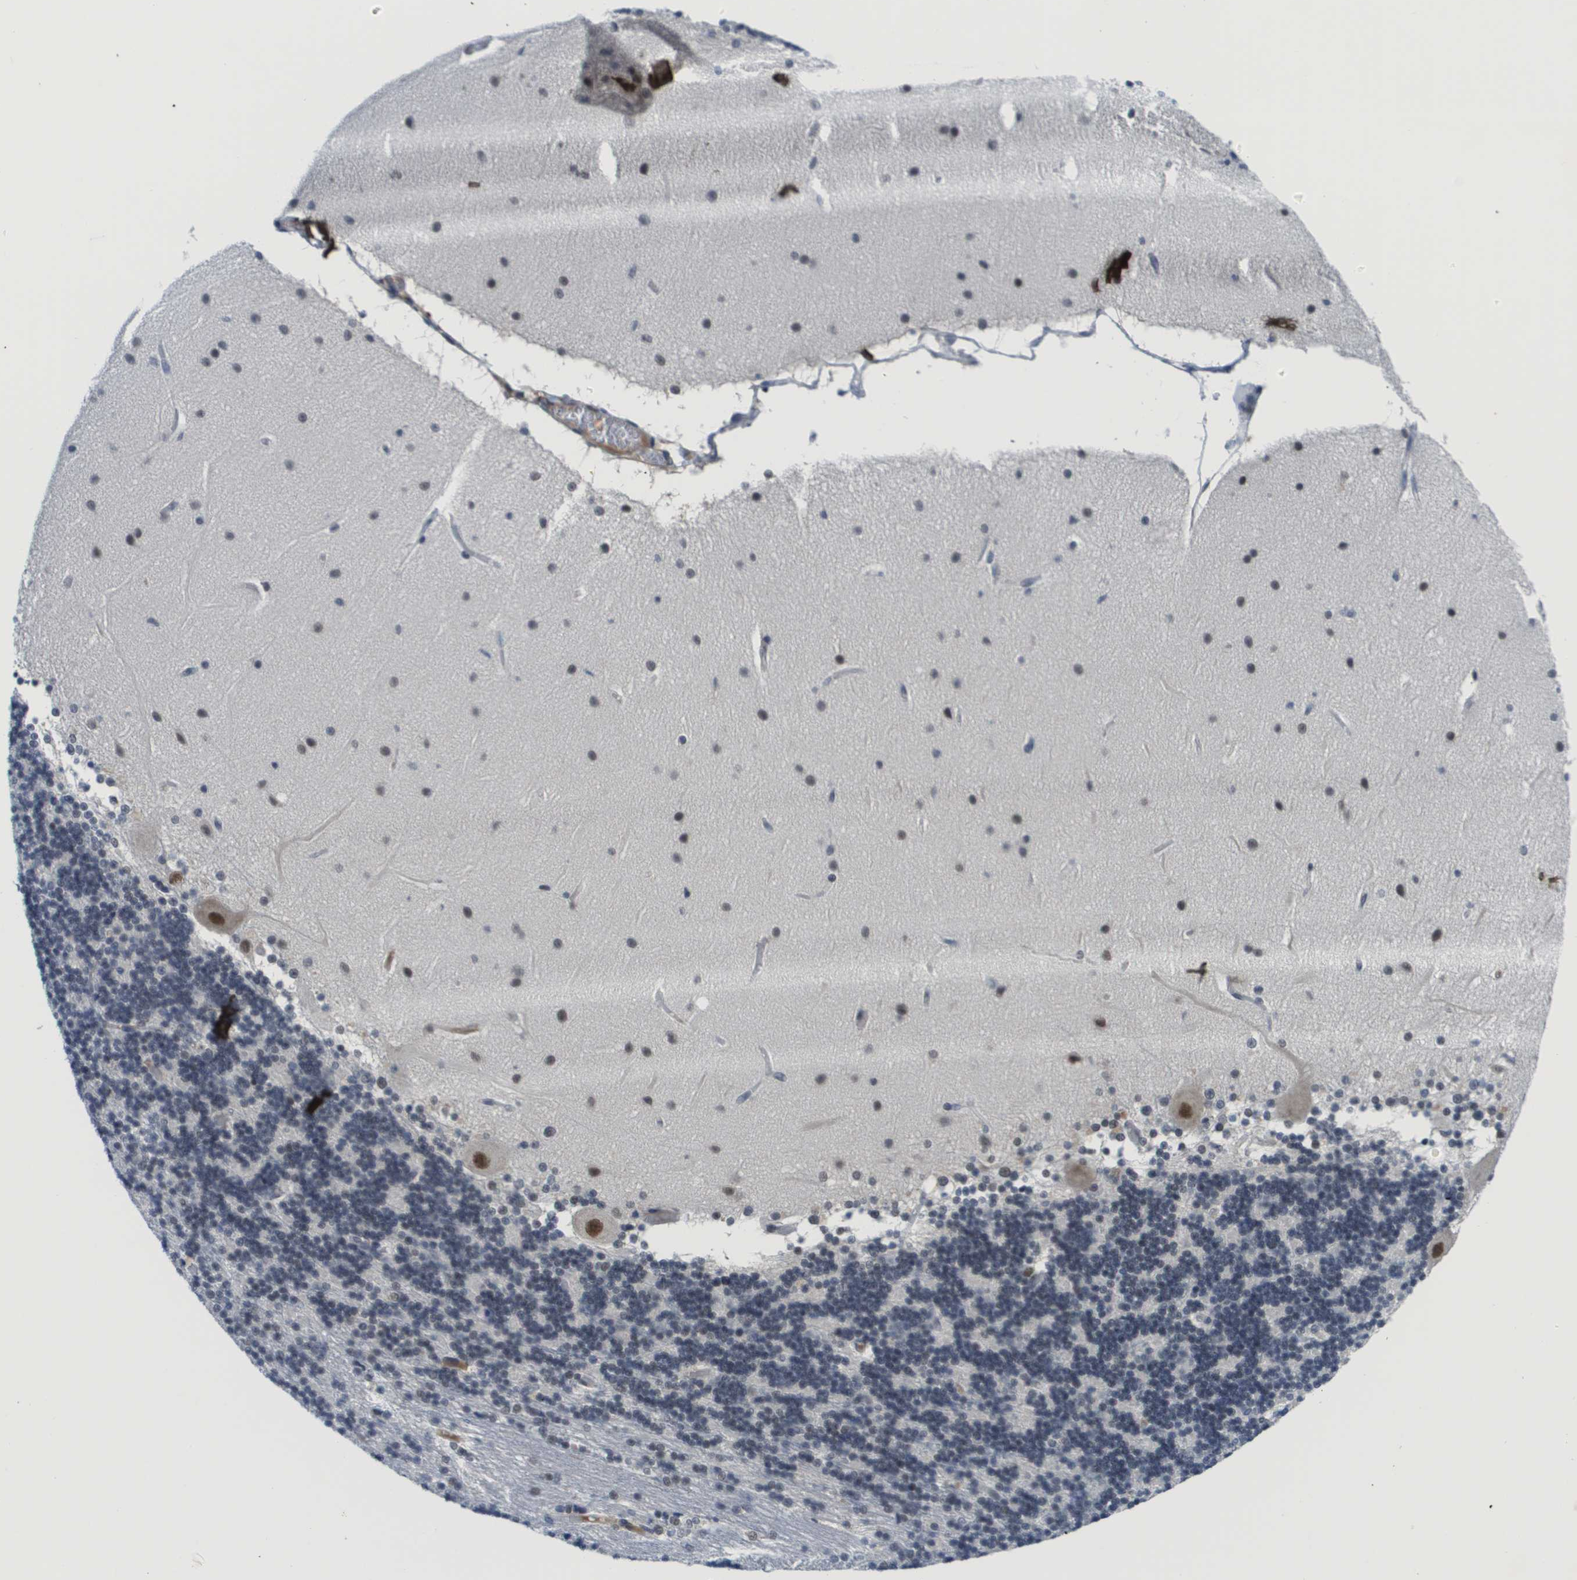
{"staining": {"intensity": "moderate", "quantity": "25%-75%", "location": "nuclear"}, "tissue": "cerebellum", "cell_type": "Cells in granular layer", "image_type": "normal", "snomed": [{"axis": "morphology", "description": "Normal tissue, NOS"}, {"axis": "topography", "description": "Cerebellum"}], "caption": "Immunohistochemistry (DAB) staining of unremarkable human cerebellum exhibits moderate nuclear protein positivity in approximately 25%-75% of cells in granular layer. (IHC, brightfield microscopy, high magnification).", "gene": "SMARCAD1", "patient": {"sex": "female", "age": 54}}